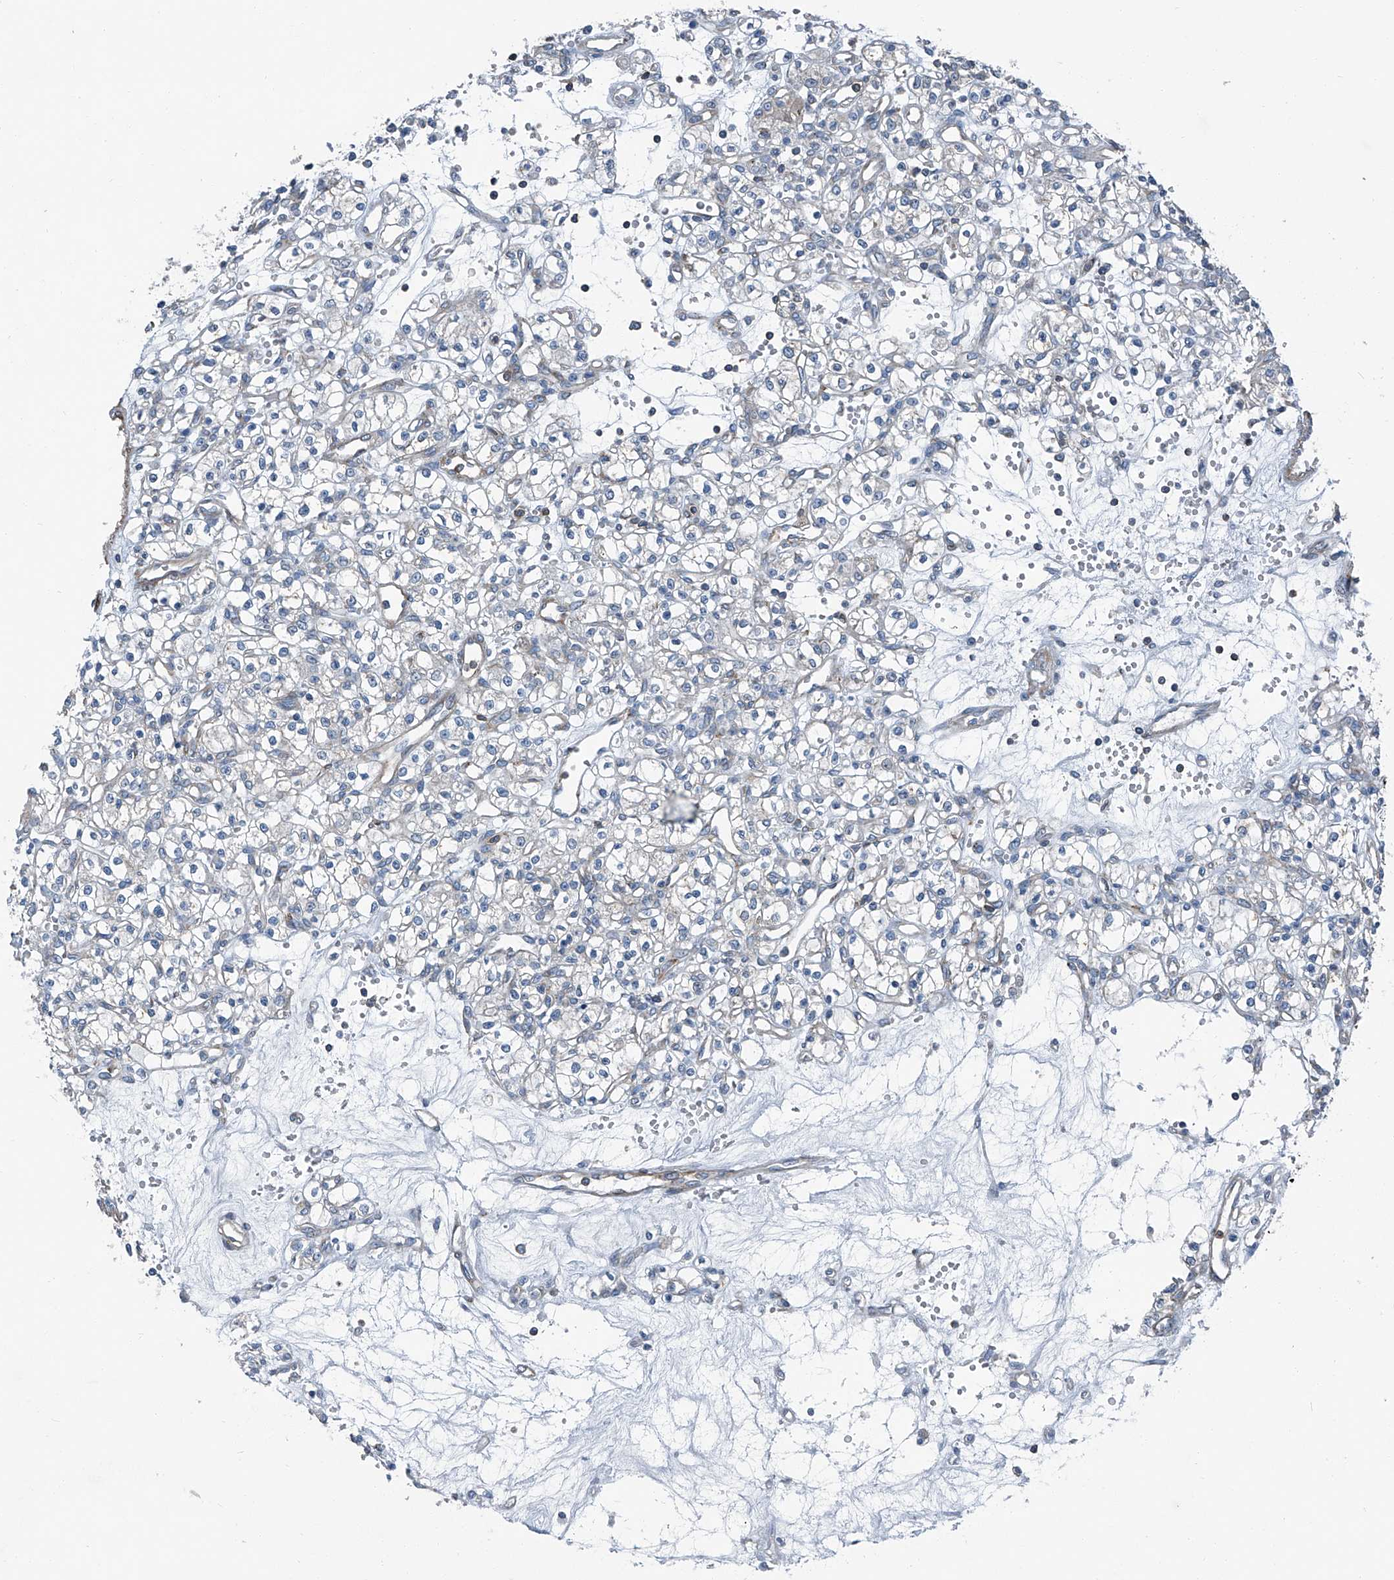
{"staining": {"intensity": "negative", "quantity": "none", "location": "none"}, "tissue": "renal cancer", "cell_type": "Tumor cells", "image_type": "cancer", "snomed": [{"axis": "morphology", "description": "Adenocarcinoma, NOS"}, {"axis": "topography", "description": "Kidney"}], "caption": "Histopathology image shows no protein staining in tumor cells of renal adenocarcinoma tissue. The staining was performed using DAB (3,3'-diaminobenzidine) to visualize the protein expression in brown, while the nuclei were stained in blue with hematoxylin (Magnification: 20x).", "gene": "SEPTIN7", "patient": {"sex": "female", "age": 59}}